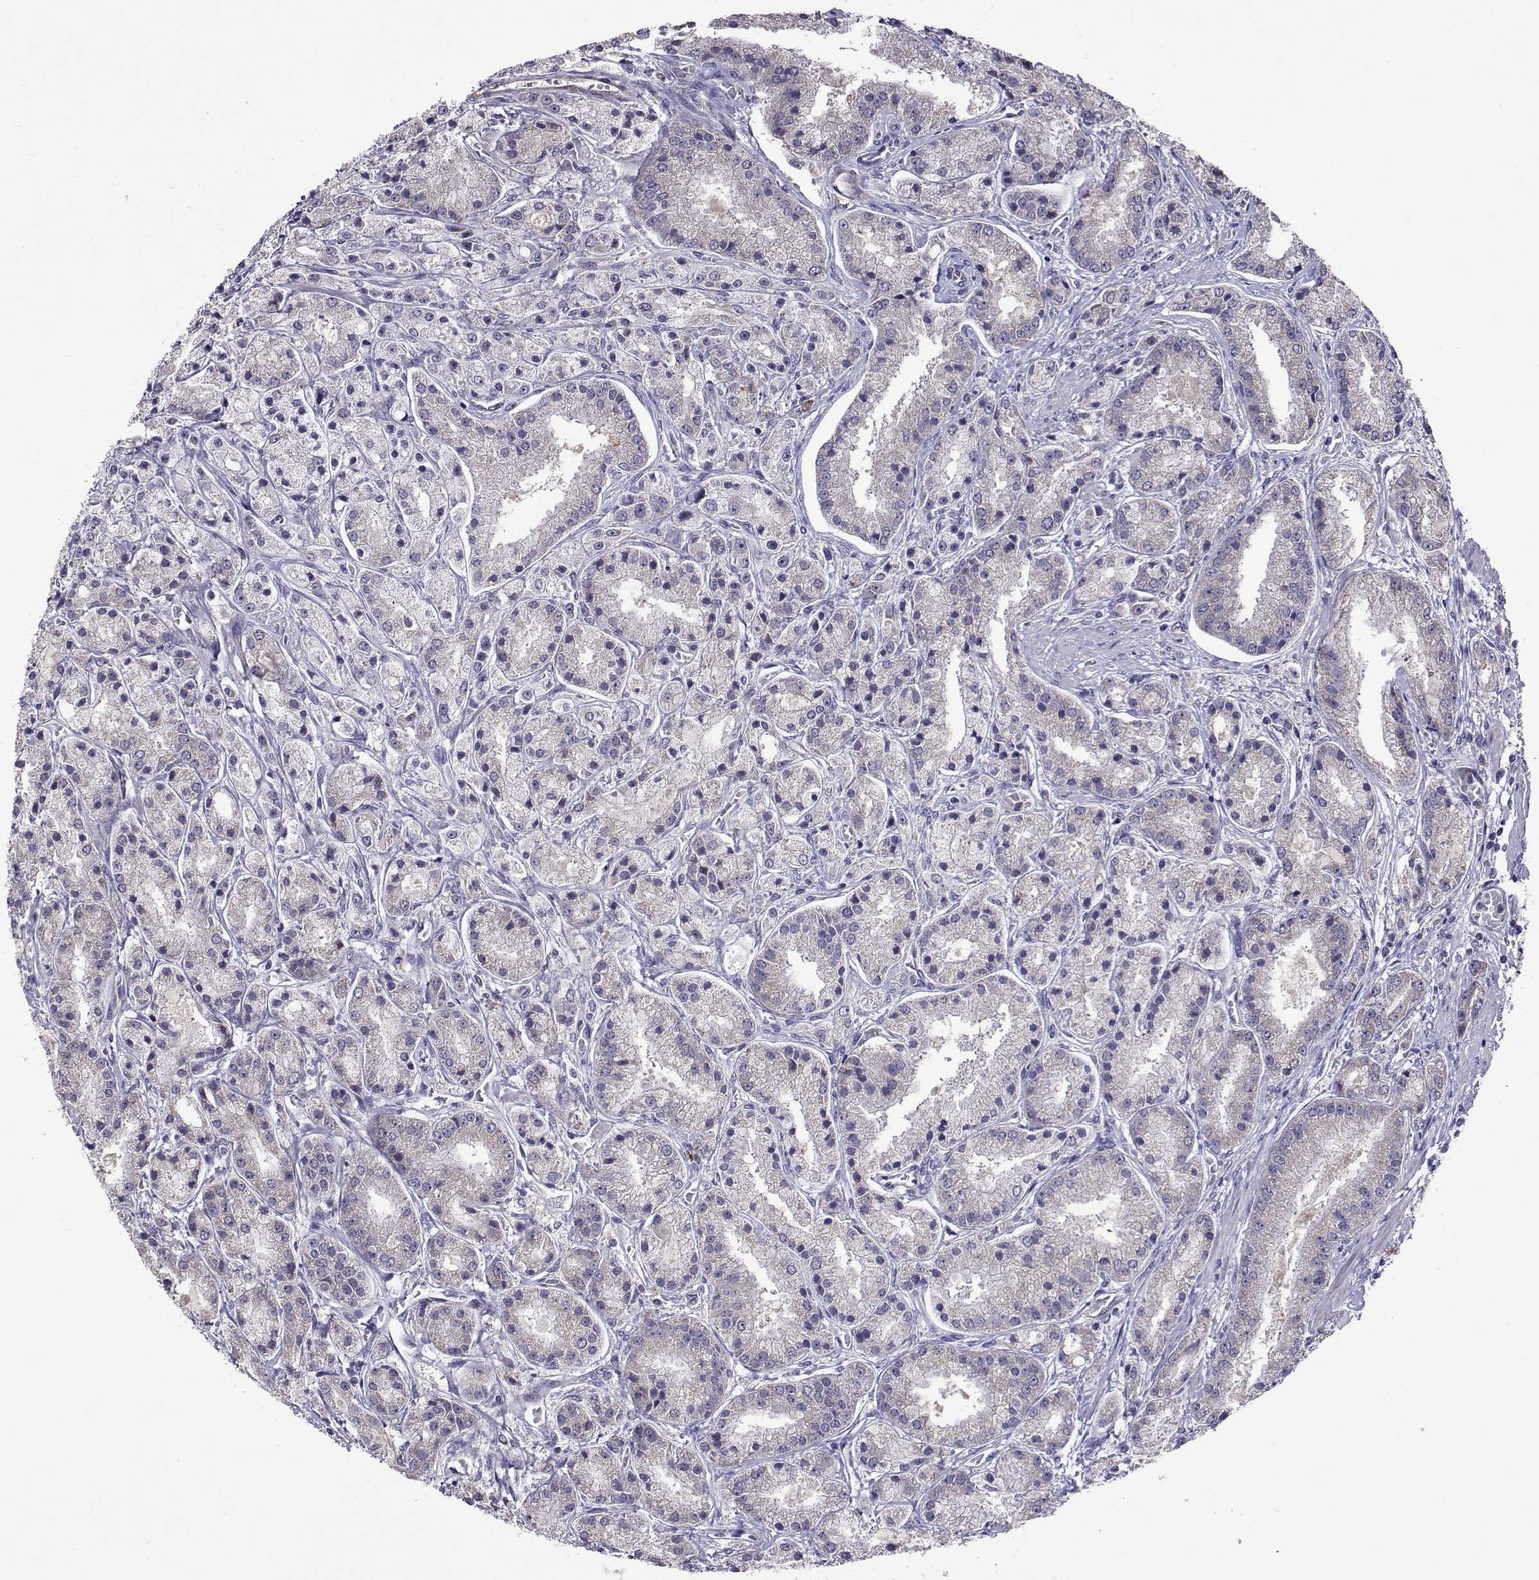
{"staining": {"intensity": "negative", "quantity": "none", "location": "none"}, "tissue": "prostate cancer", "cell_type": "Tumor cells", "image_type": "cancer", "snomed": [{"axis": "morphology", "description": "Adenocarcinoma, High grade"}, {"axis": "topography", "description": "Prostate"}], "caption": "Adenocarcinoma (high-grade) (prostate) was stained to show a protein in brown. There is no significant positivity in tumor cells.", "gene": "TARBP2", "patient": {"sex": "male", "age": 67}}